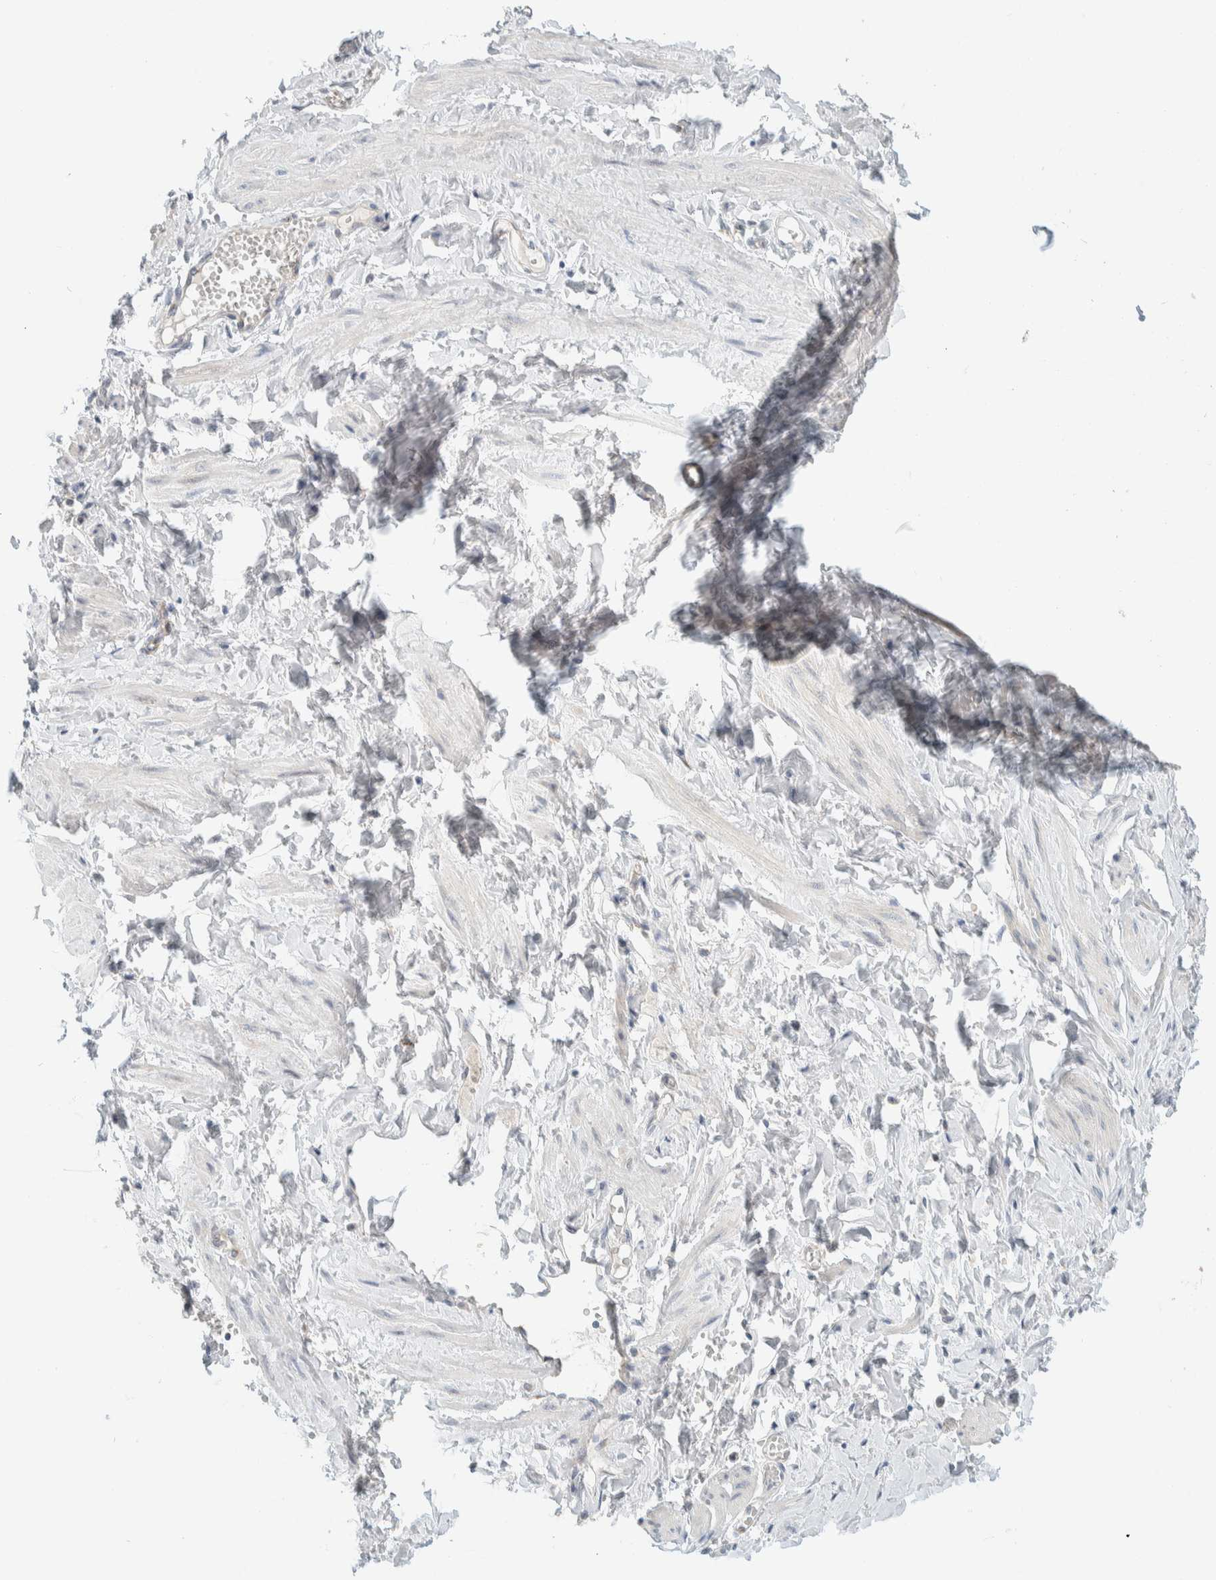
{"staining": {"intensity": "negative", "quantity": "none", "location": "none"}, "tissue": "adipose tissue", "cell_type": "Adipocytes", "image_type": "normal", "snomed": [{"axis": "morphology", "description": "Normal tissue, NOS"}, {"axis": "topography", "description": "Vascular tissue"}, {"axis": "topography", "description": "Fallopian tube"}, {"axis": "topography", "description": "Ovary"}], "caption": "Micrograph shows no significant protein expression in adipocytes of unremarkable adipose tissue. The staining was performed using DAB (3,3'-diaminobenzidine) to visualize the protein expression in brown, while the nuclei were stained in blue with hematoxylin (Magnification: 20x).", "gene": "TMEM184B", "patient": {"sex": "female", "age": 67}}